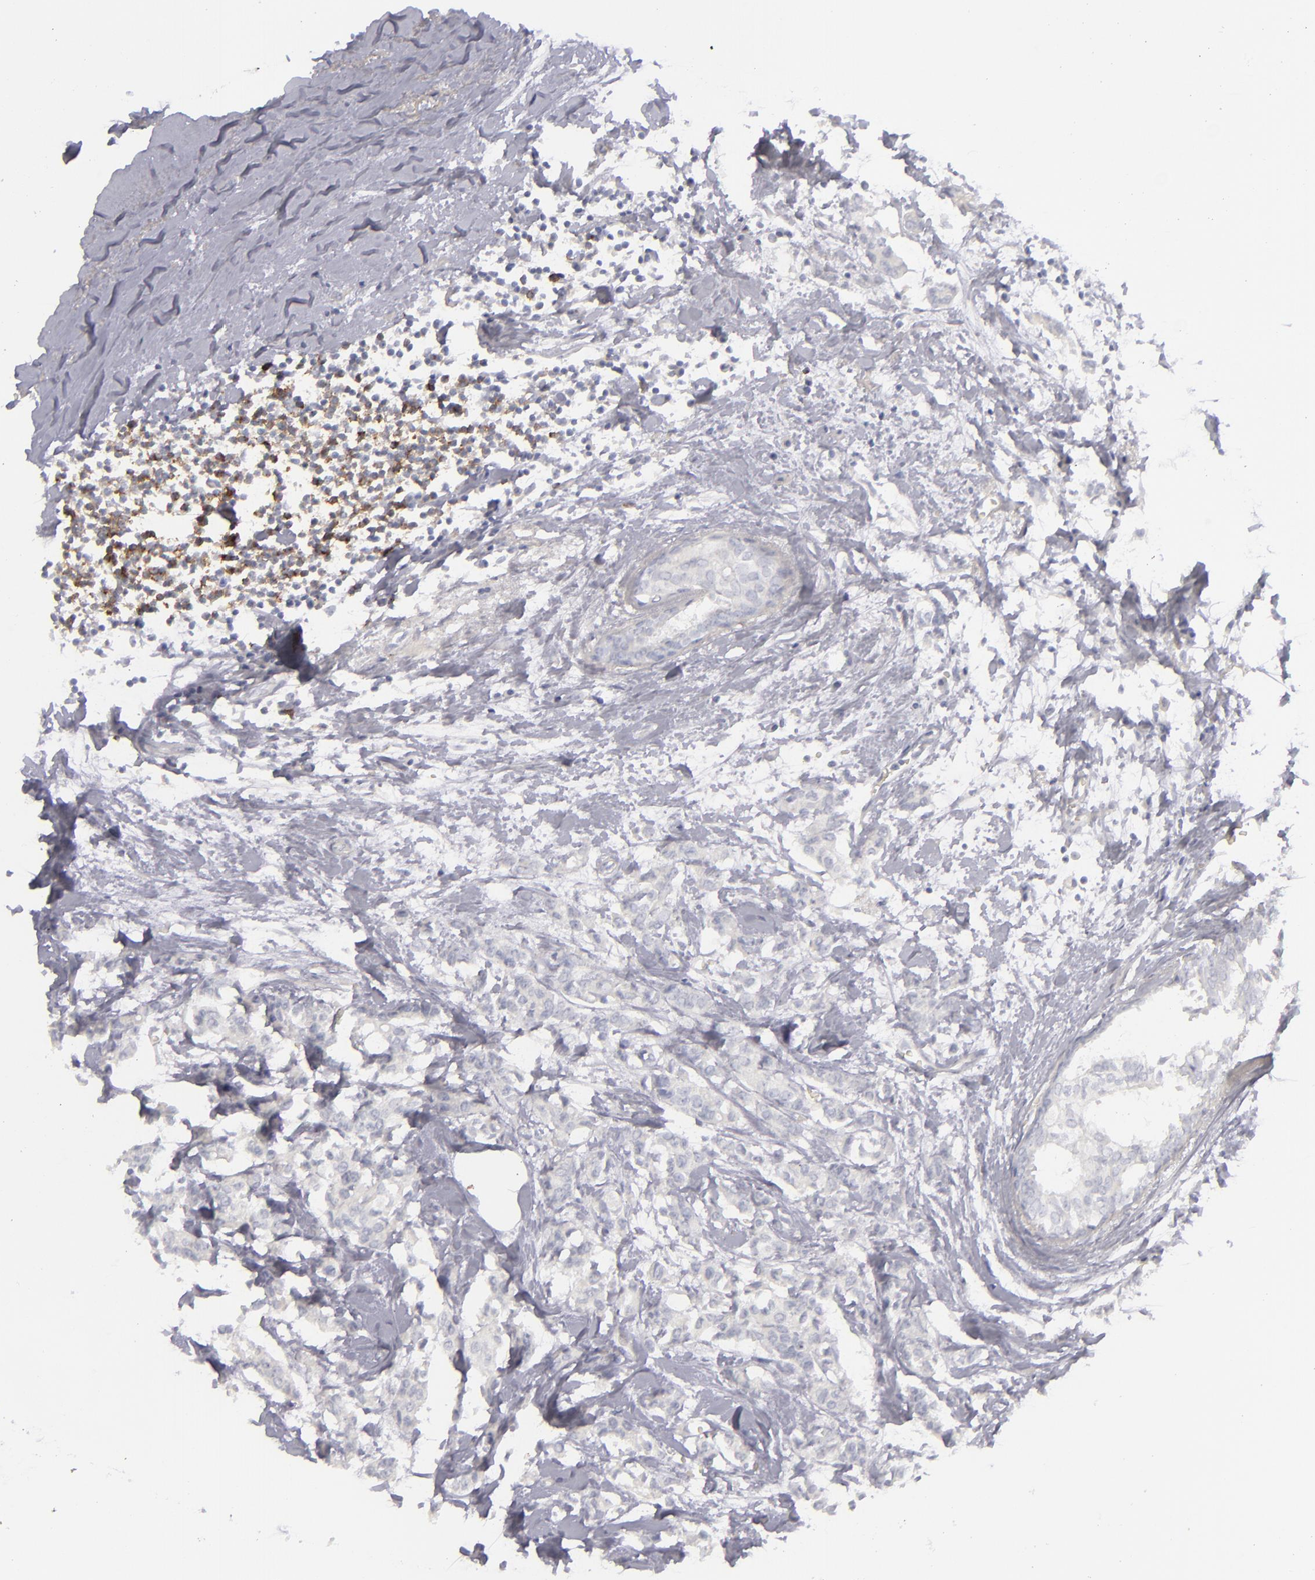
{"staining": {"intensity": "negative", "quantity": "none", "location": "none"}, "tissue": "breast cancer", "cell_type": "Tumor cells", "image_type": "cancer", "snomed": [{"axis": "morphology", "description": "Duct carcinoma"}, {"axis": "topography", "description": "Breast"}], "caption": "The micrograph demonstrates no staining of tumor cells in breast intraductal carcinoma.", "gene": "CD22", "patient": {"sex": "female", "age": 84}}